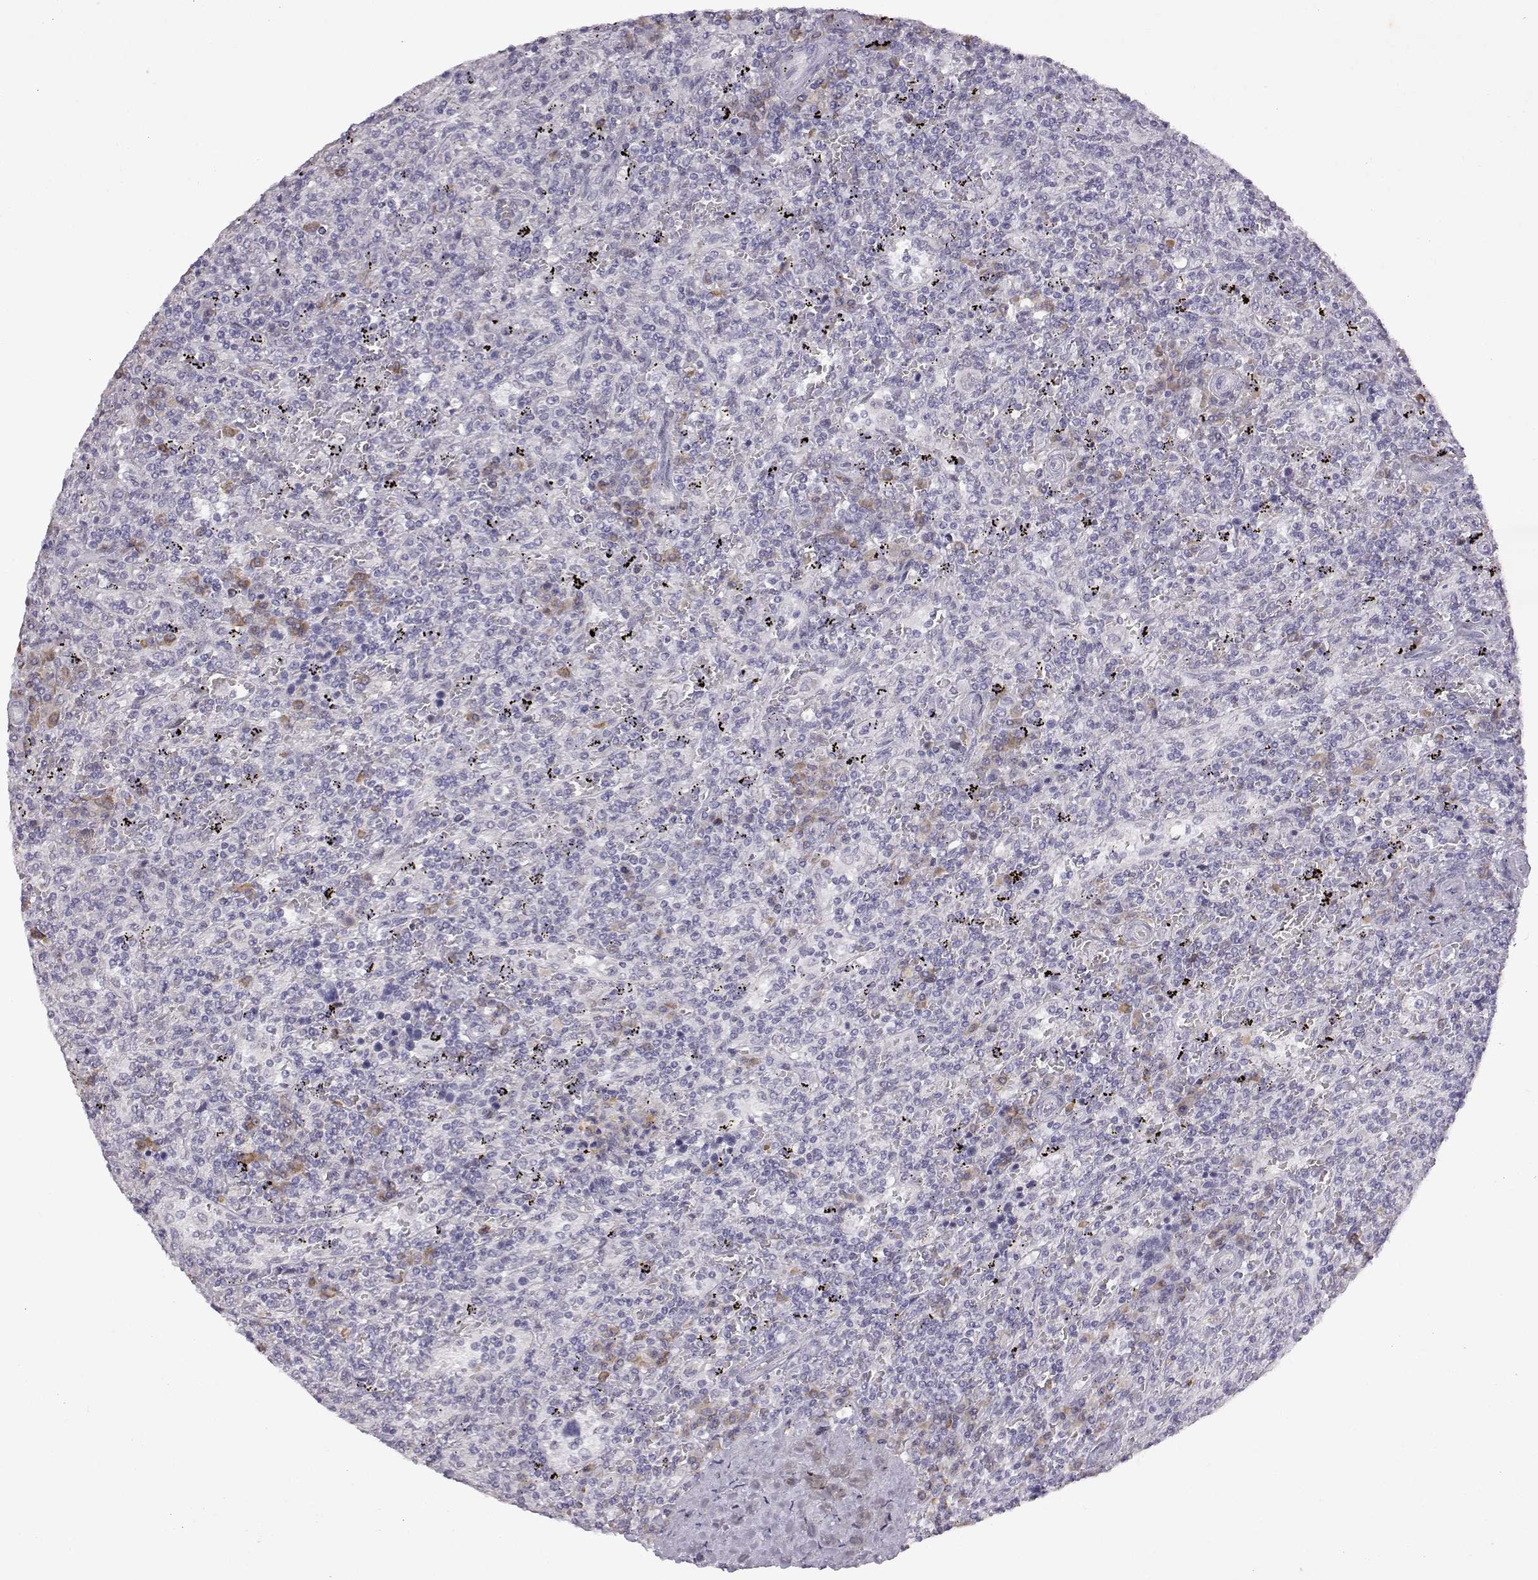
{"staining": {"intensity": "negative", "quantity": "none", "location": "none"}, "tissue": "lymphoma", "cell_type": "Tumor cells", "image_type": "cancer", "snomed": [{"axis": "morphology", "description": "Malignant lymphoma, non-Hodgkin's type, Low grade"}, {"axis": "topography", "description": "Spleen"}], "caption": "Immunohistochemistry (IHC) of human malignant lymphoma, non-Hodgkin's type (low-grade) demonstrates no staining in tumor cells.", "gene": "VGF", "patient": {"sex": "male", "age": 62}}